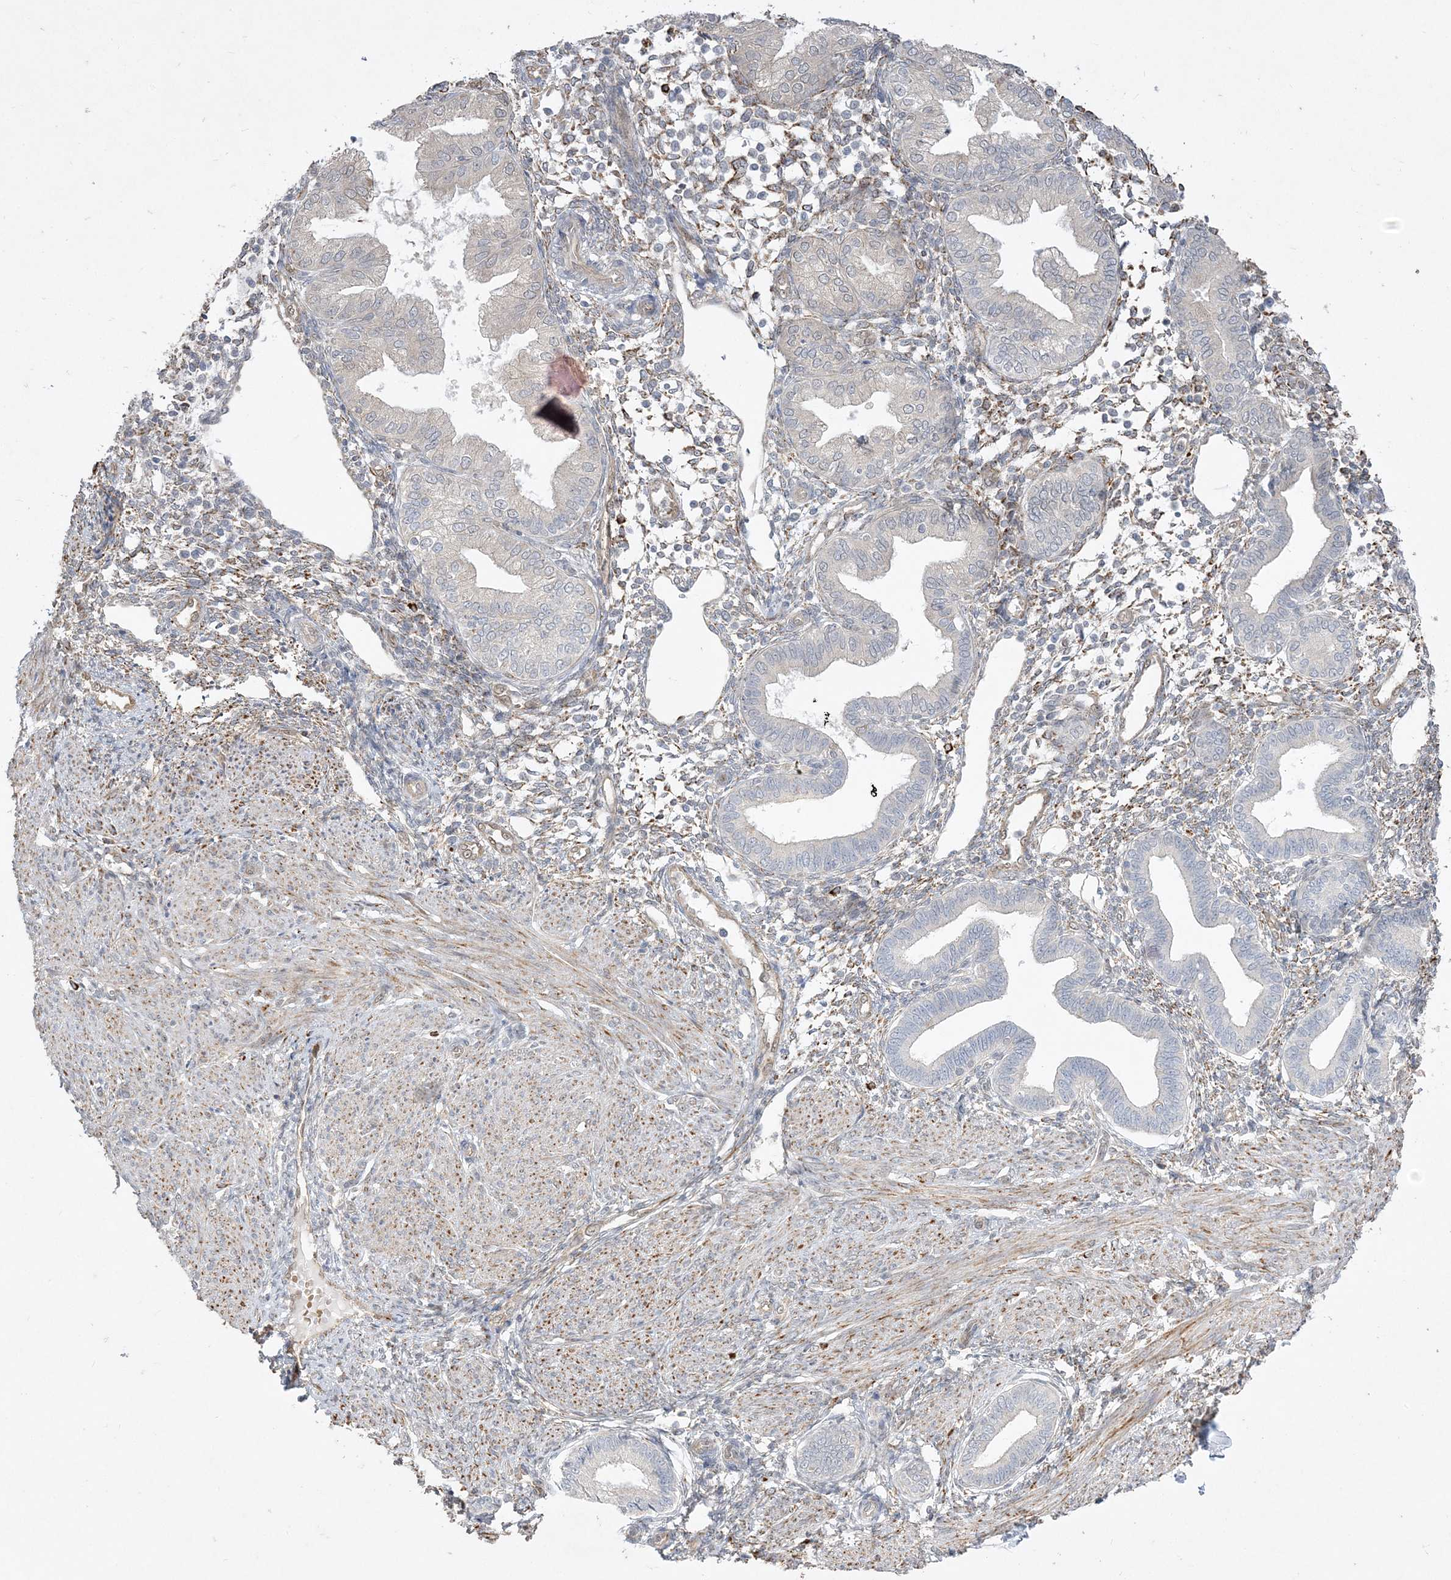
{"staining": {"intensity": "weak", "quantity": "<25%", "location": "cytoplasmic/membranous"}, "tissue": "endometrium", "cell_type": "Cells in endometrial stroma", "image_type": "normal", "snomed": [{"axis": "morphology", "description": "Normal tissue, NOS"}, {"axis": "topography", "description": "Endometrium"}], "caption": "This is a micrograph of immunohistochemistry staining of unremarkable endometrium, which shows no expression in cells in endometrial stroma. (DAB (3,3'-diaminobenzidine) immunohistochemistry, high magnification).", "gene": "INPP1", "patient": {"sex": "female", "age": 53}}